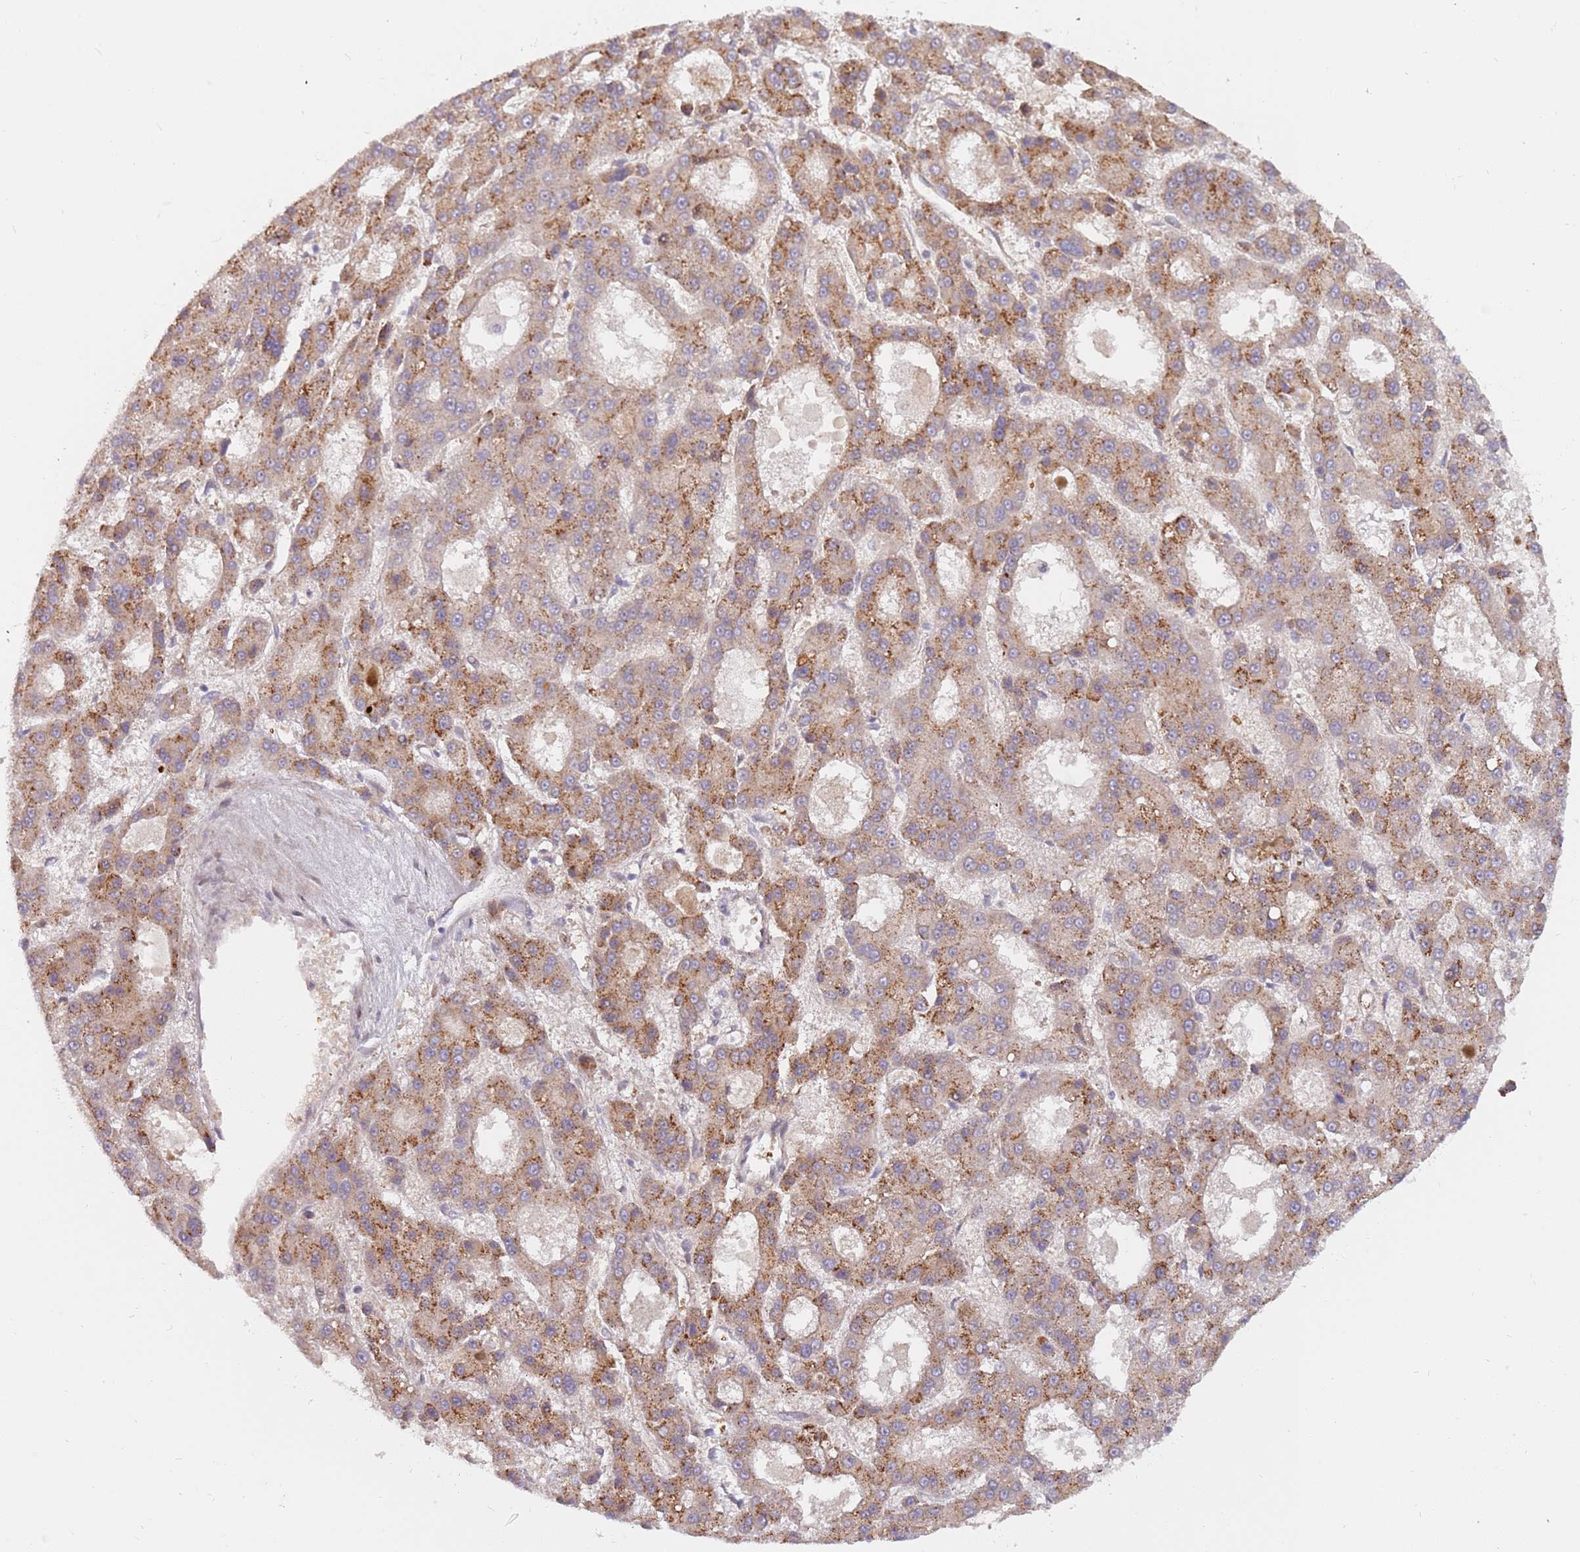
{"staining": {"intensity": "moderate", "quantity": ">75%", "location": "cytoplasmic/membranous"}, "tissue": "liver cancer", "cell_type": "Tumor cells", "image_type": "cancer", "snomed": [{"axis": "morphology", "description": "Carcinoma, Hepatocellular, NOS"}, {"axis": "topography", "description": "Liver"}], "caption": "About >75% of tumor cells in human liver hepatocellular carcinoma show moderate cytoplasmic/membranous protein expression as visualized by brown immunohistochemical staining.", "gene": "LGALSL", "patient": {"sex": "male", "age": 70}}